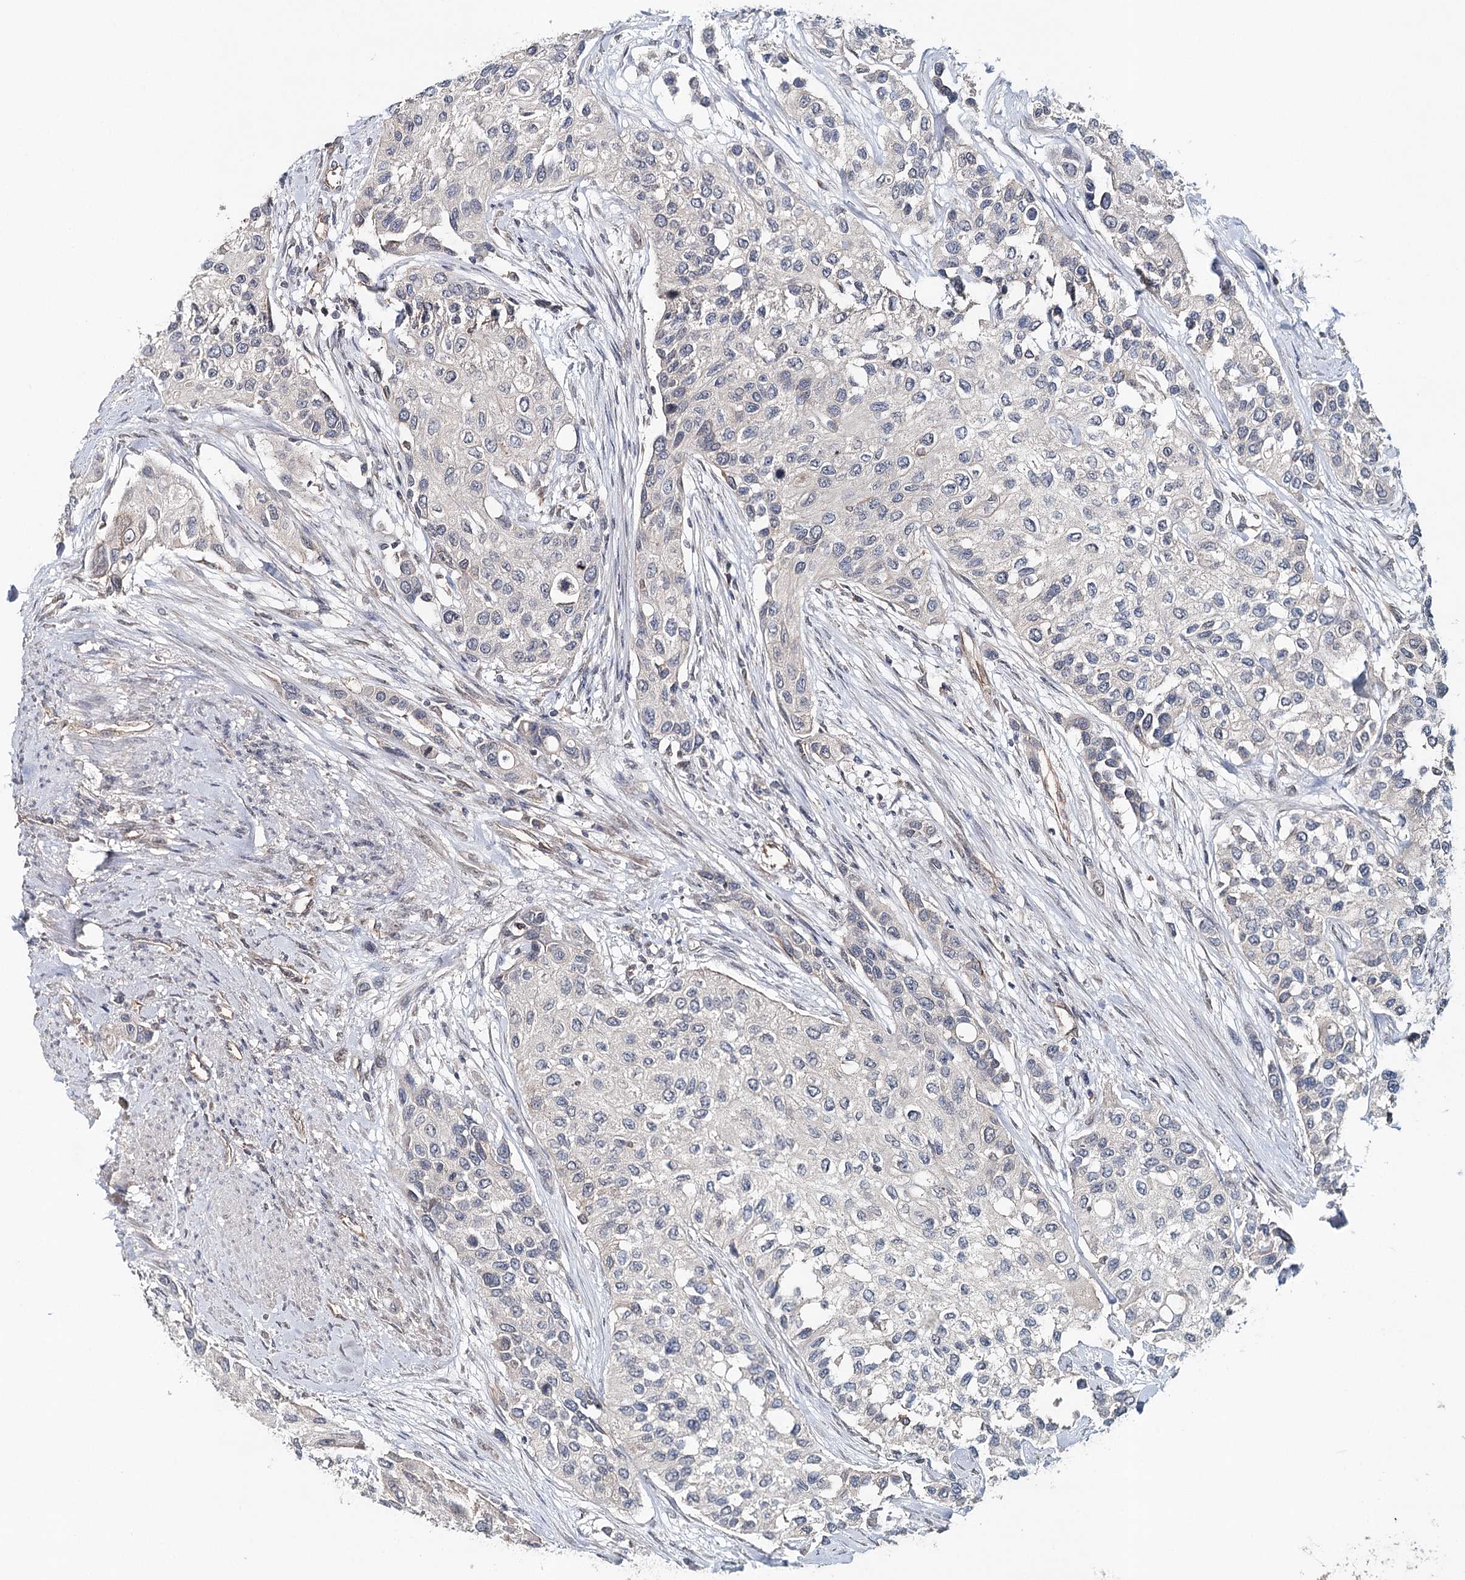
{"staining": {"intensity": "negative", "quantity": "none", "location": "none"}, "tissue": "urothelial cancer", "cell_type": "Tumor cells", "image_type": "cancer", "snomed": [{"axis": "morphology", "description": "Normal tissue, NOS"}, {"axis": "morphology", "description": "Urothelial carcinoma, High grade"}, {"axis": "topography", "description": "Vascular tissue"}, {"axis": "topography", "description": "Urinary bladder"}], "caption": "There is no significant positivity in tumor cells of urothelial carcinoma (high-grade).", "gene": "SYNPO", "patient": {"sex": "female", "age": 56}}